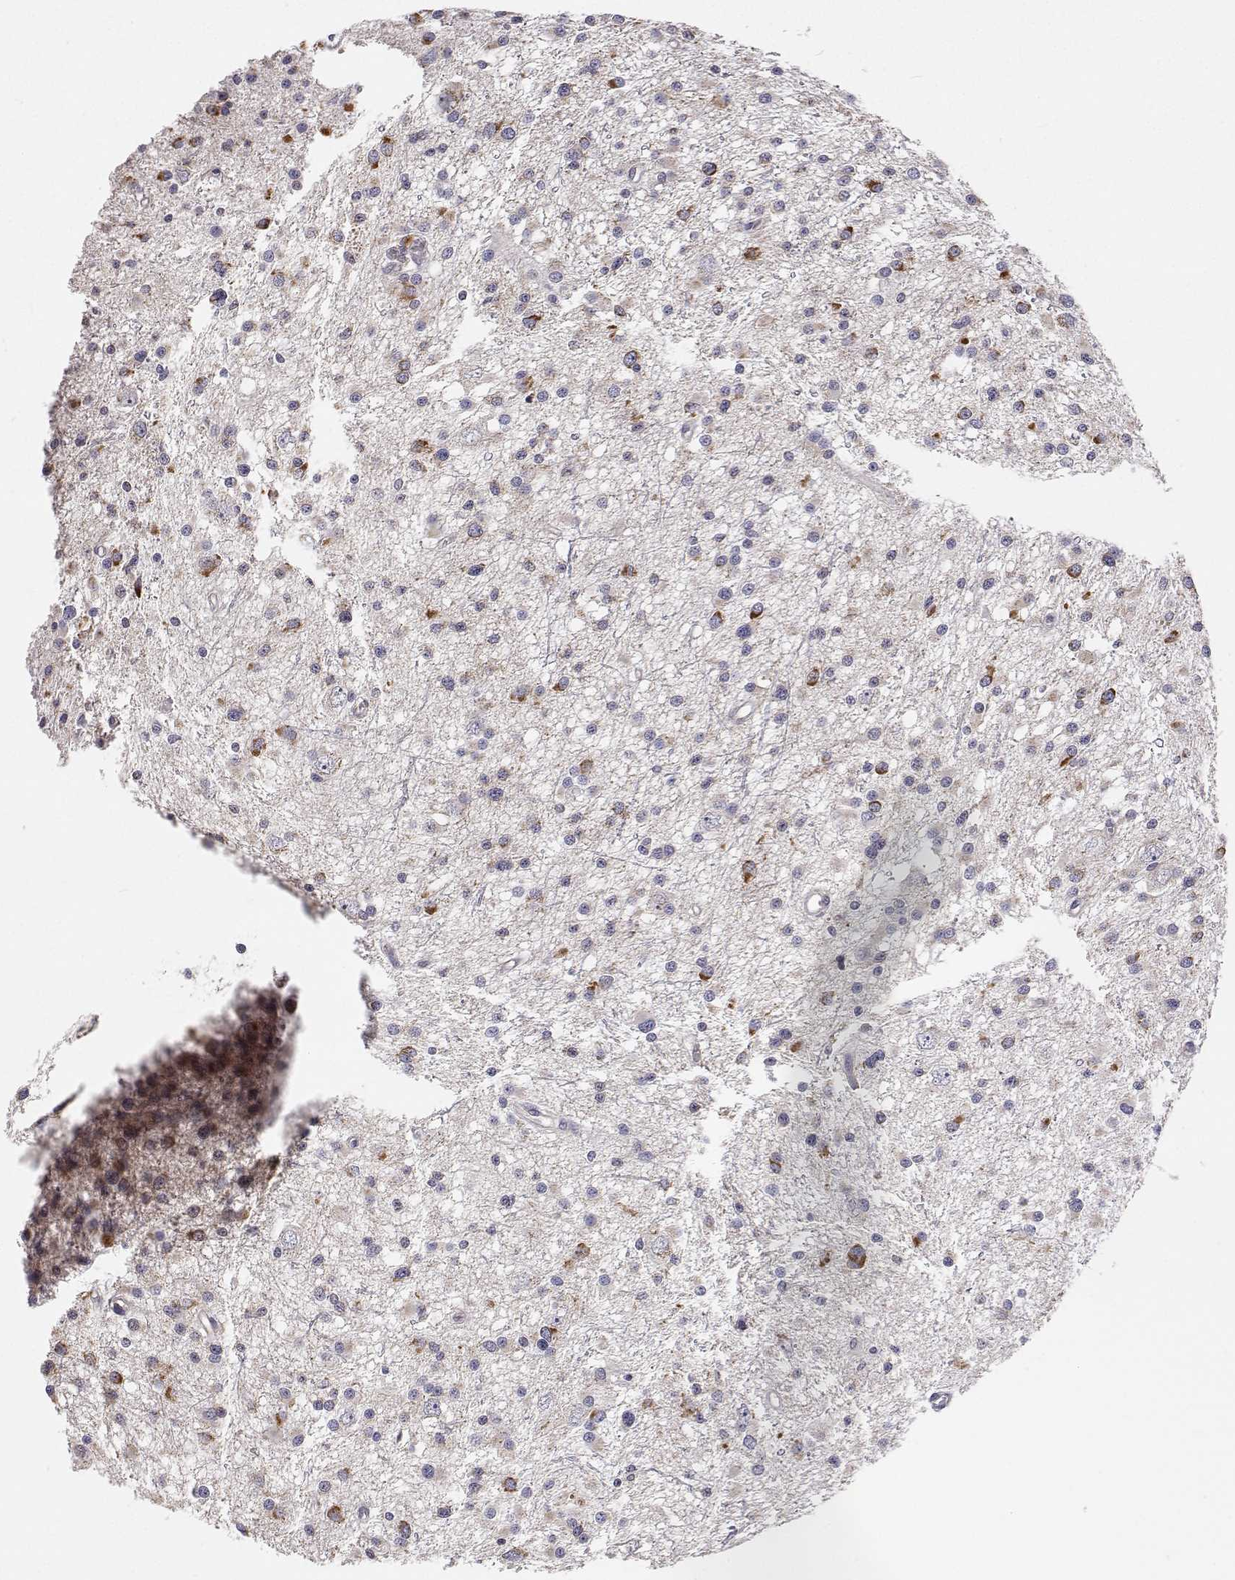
{"staining": {"intensity": "moderate", "quantity": "<25%", "location": "cytoplasmic/membranous"}, "tissue": "glioma", "cell_type": "Tumor cells", "image_type": "cancer", "snomed": [{"axis": "morphology", "description": "Glioma, malignant, High grade"}, {"axis": "topography", "description": "Brain"}], "caption": "A brown stain shows moderate cytoplasmic/membranous staining of a protein in malignant glioma (high-grade) tumor cells.", "gene": "MRPL3", "patient": {"sex": "male", "age": 54}}